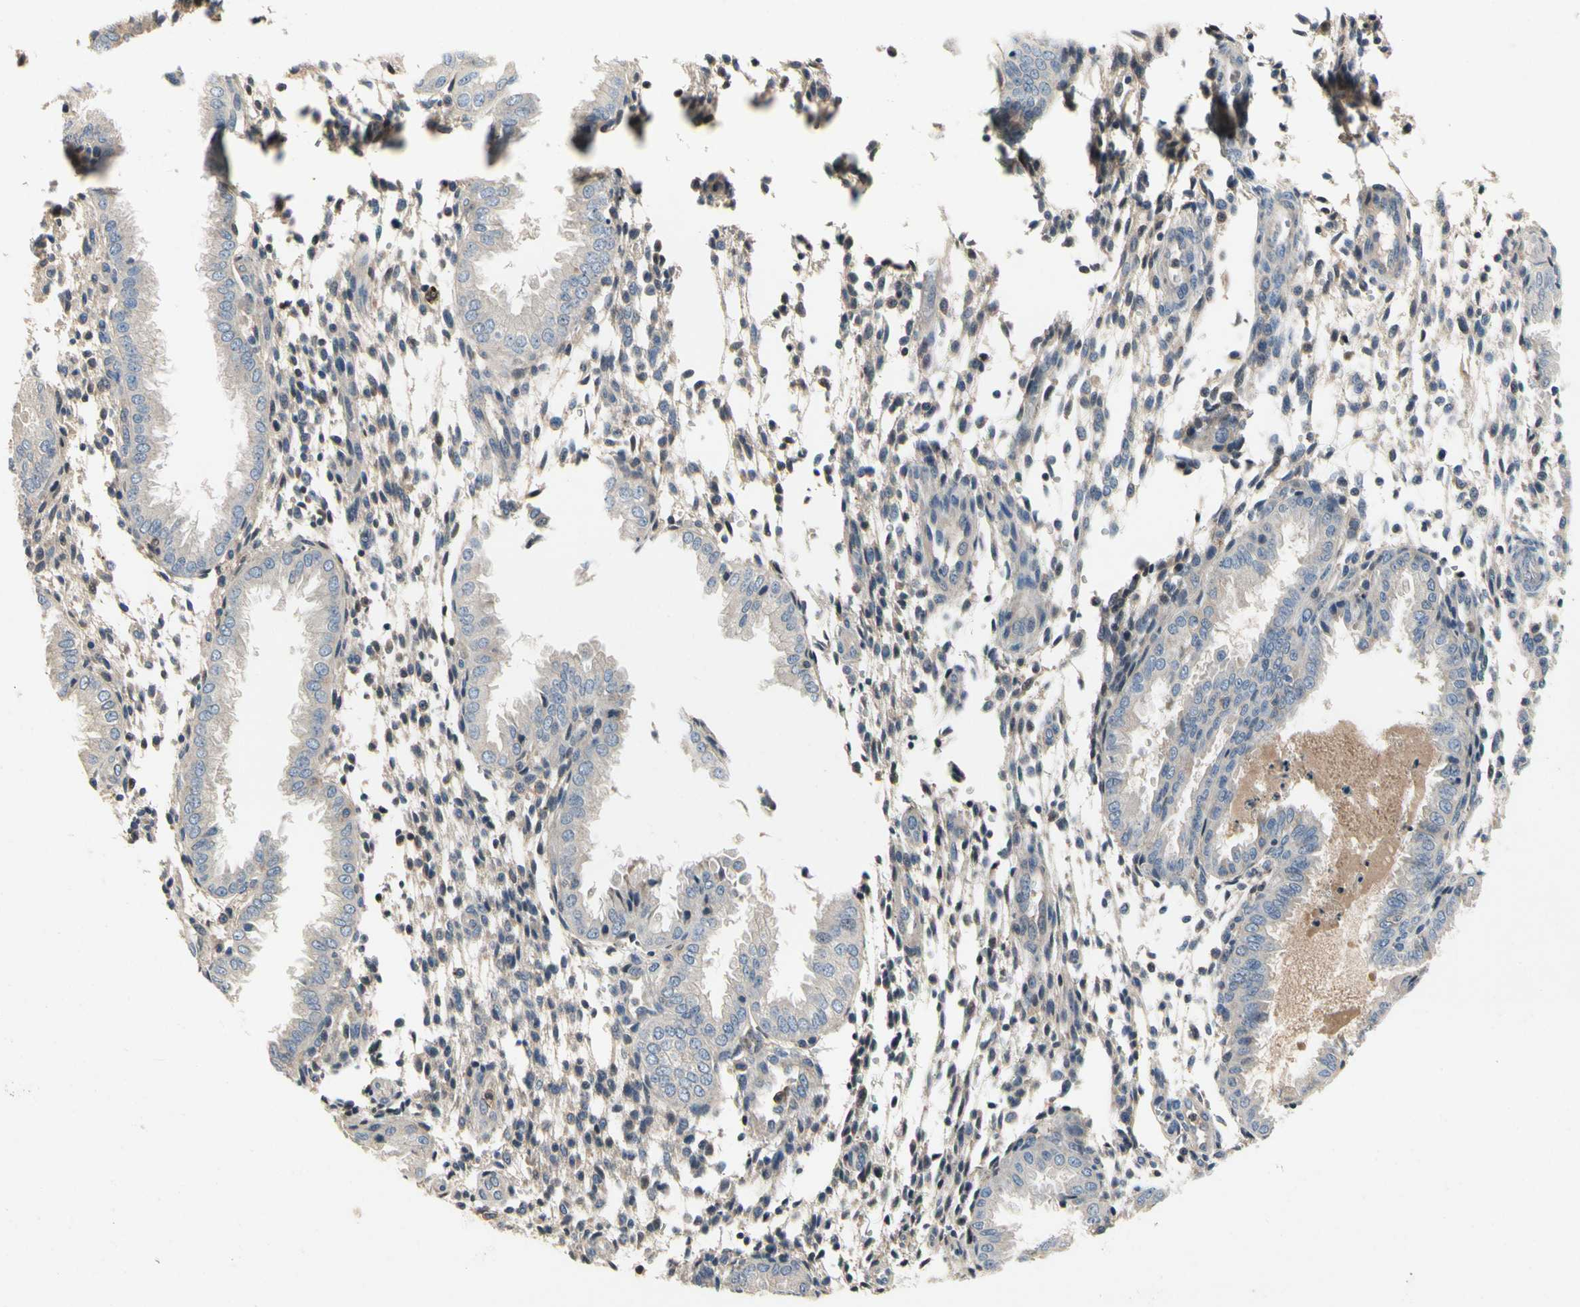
{"staining": {"intensity": "negative", "quantity": "none", "location": "none"}, "tissue": "endometrium", "cell_type": "Cells in endometrial stroma", "image_type": "normal", "snomed": [{"axis": "morphology", "description": "Normal tissue, NOS"}, {"axis": "topography", "description": "Endometrium"}], "caption": "IHC histopathology image of normal endometrium stained for a protein (brown), which exhibits no positivity in cells in endometrial stroma.", "gene": "CRTAC1", "patient": {"sex": "female", "age": 33}}